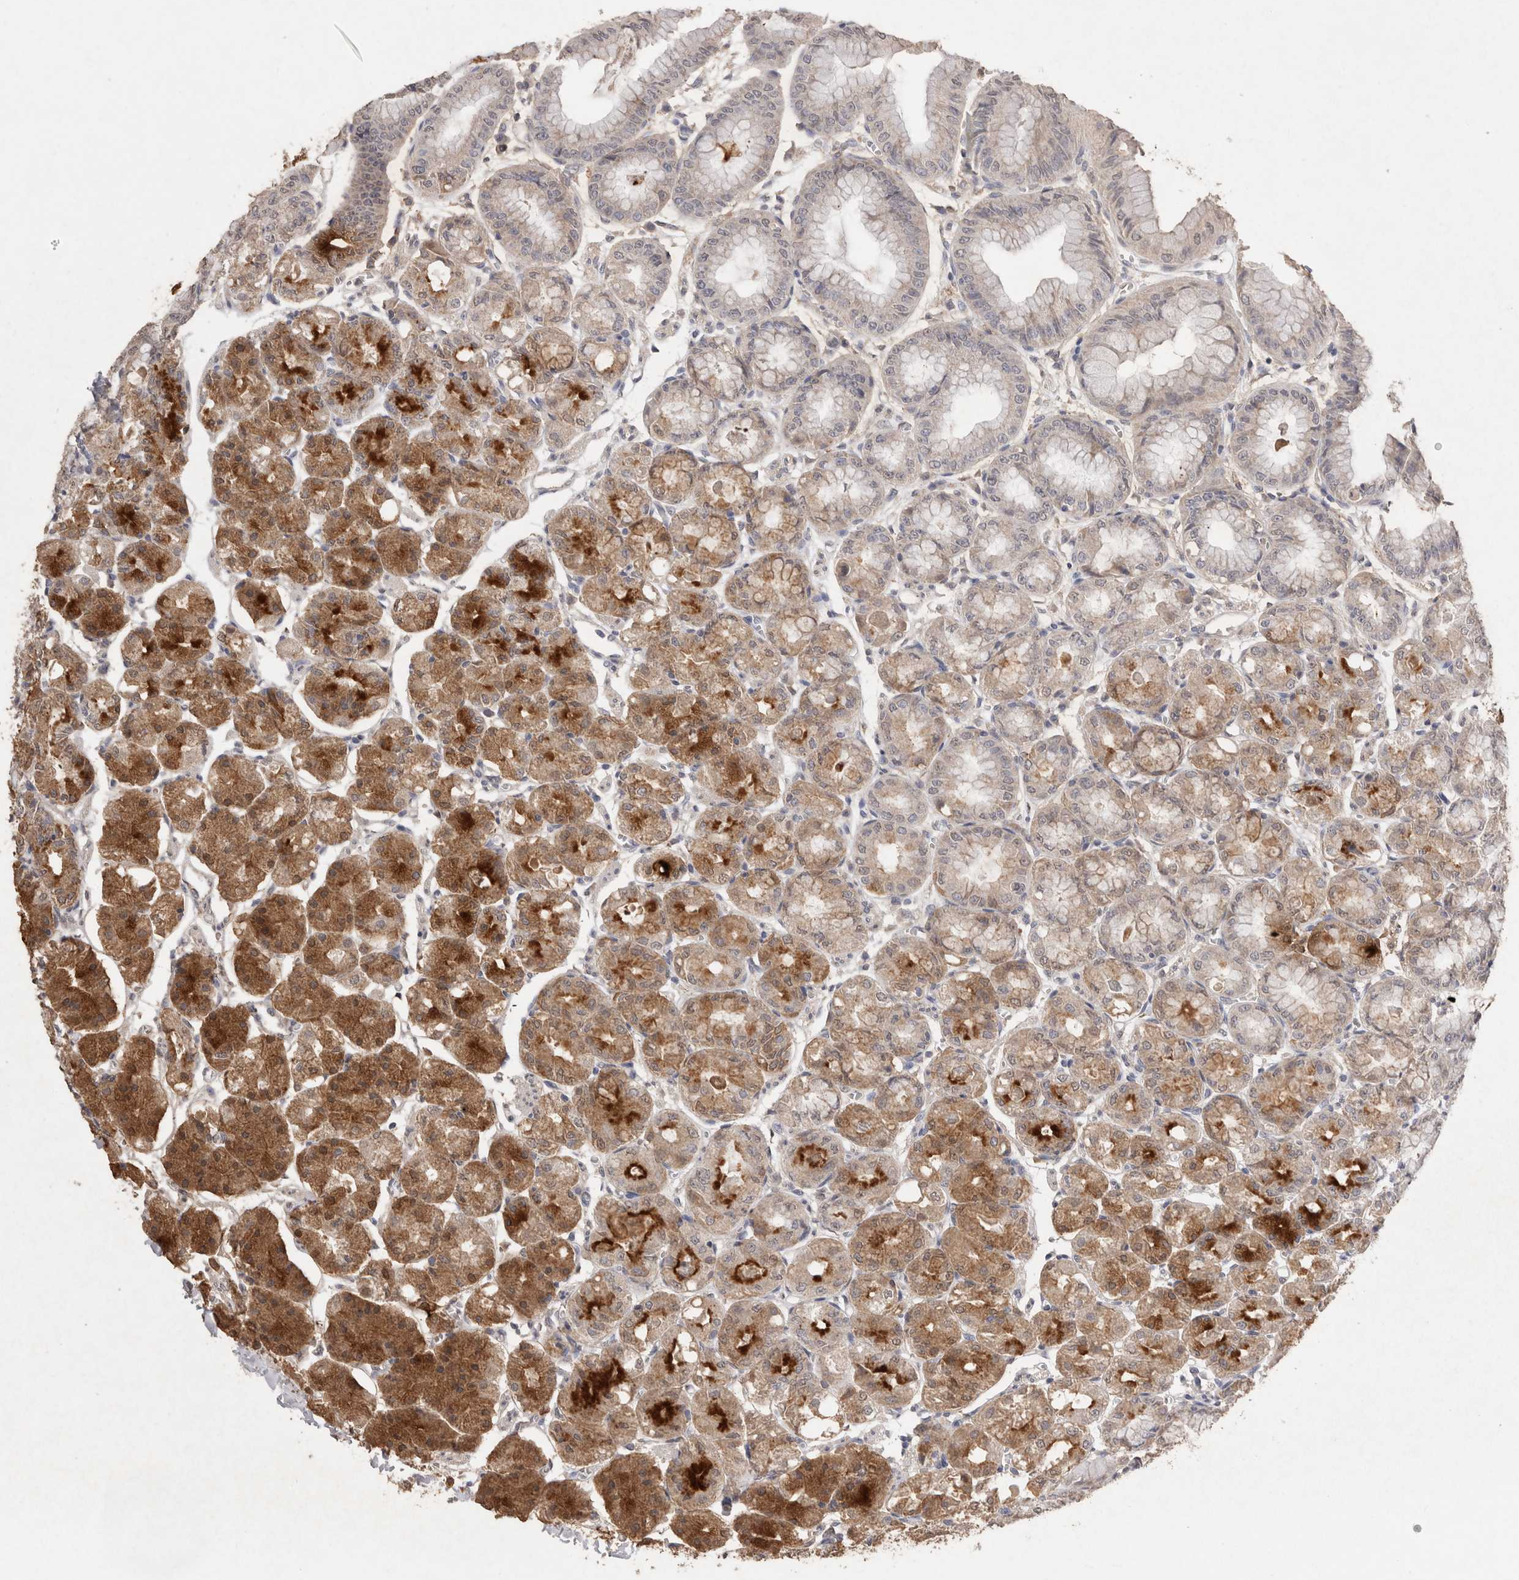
{"staining": {"intensity": "moderate", "quantity": "25%-75%", "location": "cytoplasmic/membranous"}, "tissue": "stomach", "cell_type": "Glandular cells", "image_type": "normal", "snomed": [{"axis": "morphology", "description": "Normal tissue, NOS"}, {"axis": "topography", "description": "Stomach, lower"}], "caption": "Immunohistochemistry (IHC) staining of benign stomach, which reveals medium levels of moderate cytoplasmic/membranous expression in about 25%-75% of glandular cells indicating moderate cytoplasmic/membranous protein positivity. The staining was performed using DAB (brown) for protein detection and nuclei were counterstained in hematoxylin (blue).", "gene": "CDH6", "patient": {"sex": "male", "age": 71}}